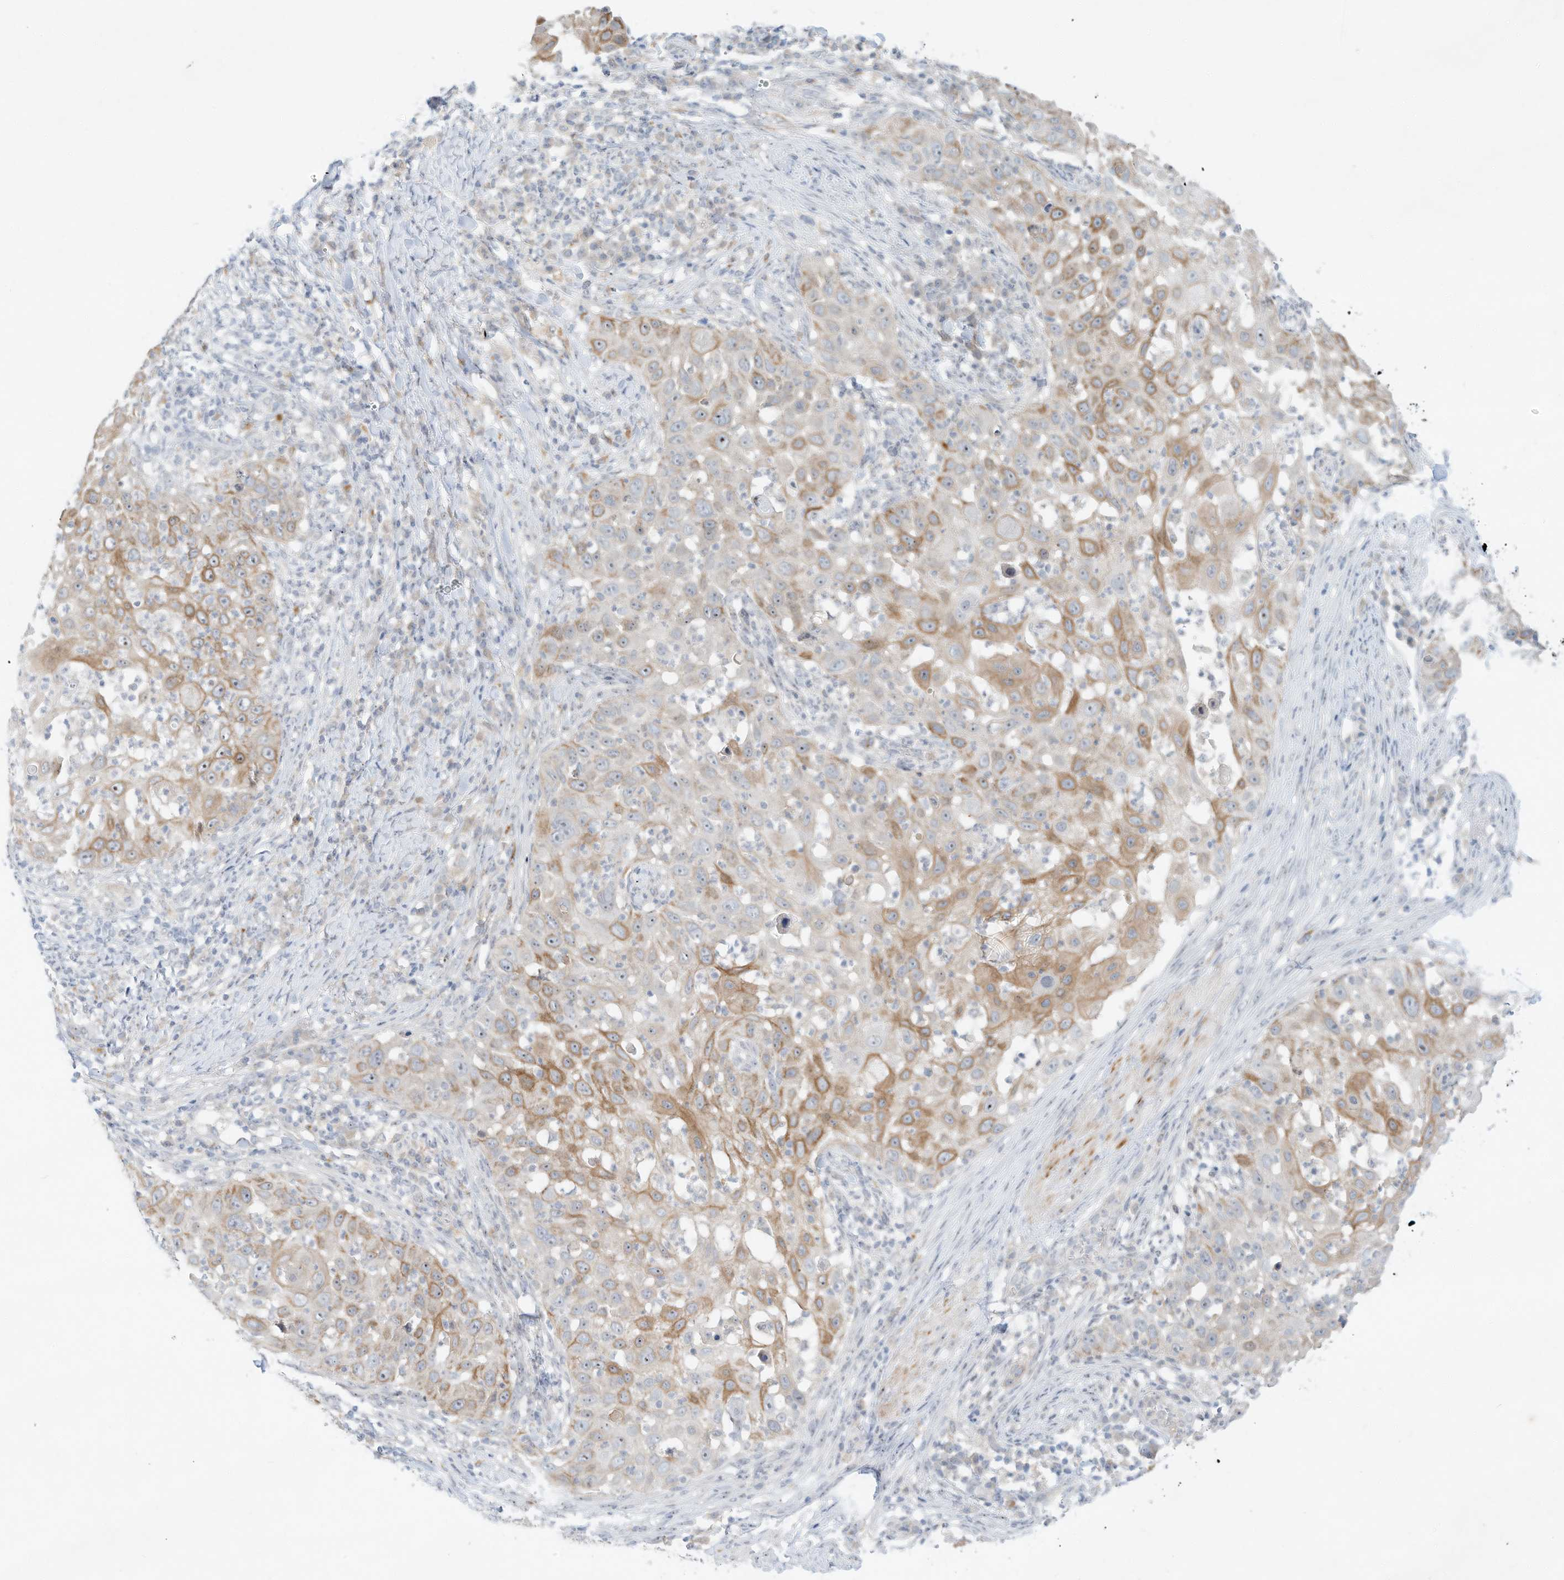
{"staining": {"intensity": "moderate", "quantity": "25%-75%", "location": "cytoplasmic/membranous"}, "tissue": "skin cancer", "cell_type": "Tumor cells", "image_type": "cancer", "snomed": [{"axis": "morphology", "description": "Squamous cell carcinoma, NOS"}, {"axis": "topography", "description": "Skin"}], "caption": "Immunohistochemistry of skin cancer shows medium levels of moderate cytoplasmic/membranous expression in about 25%-75% of tumor cells.", "gene": "PAK6", "patient": {"sex": "female", "age": 44}}